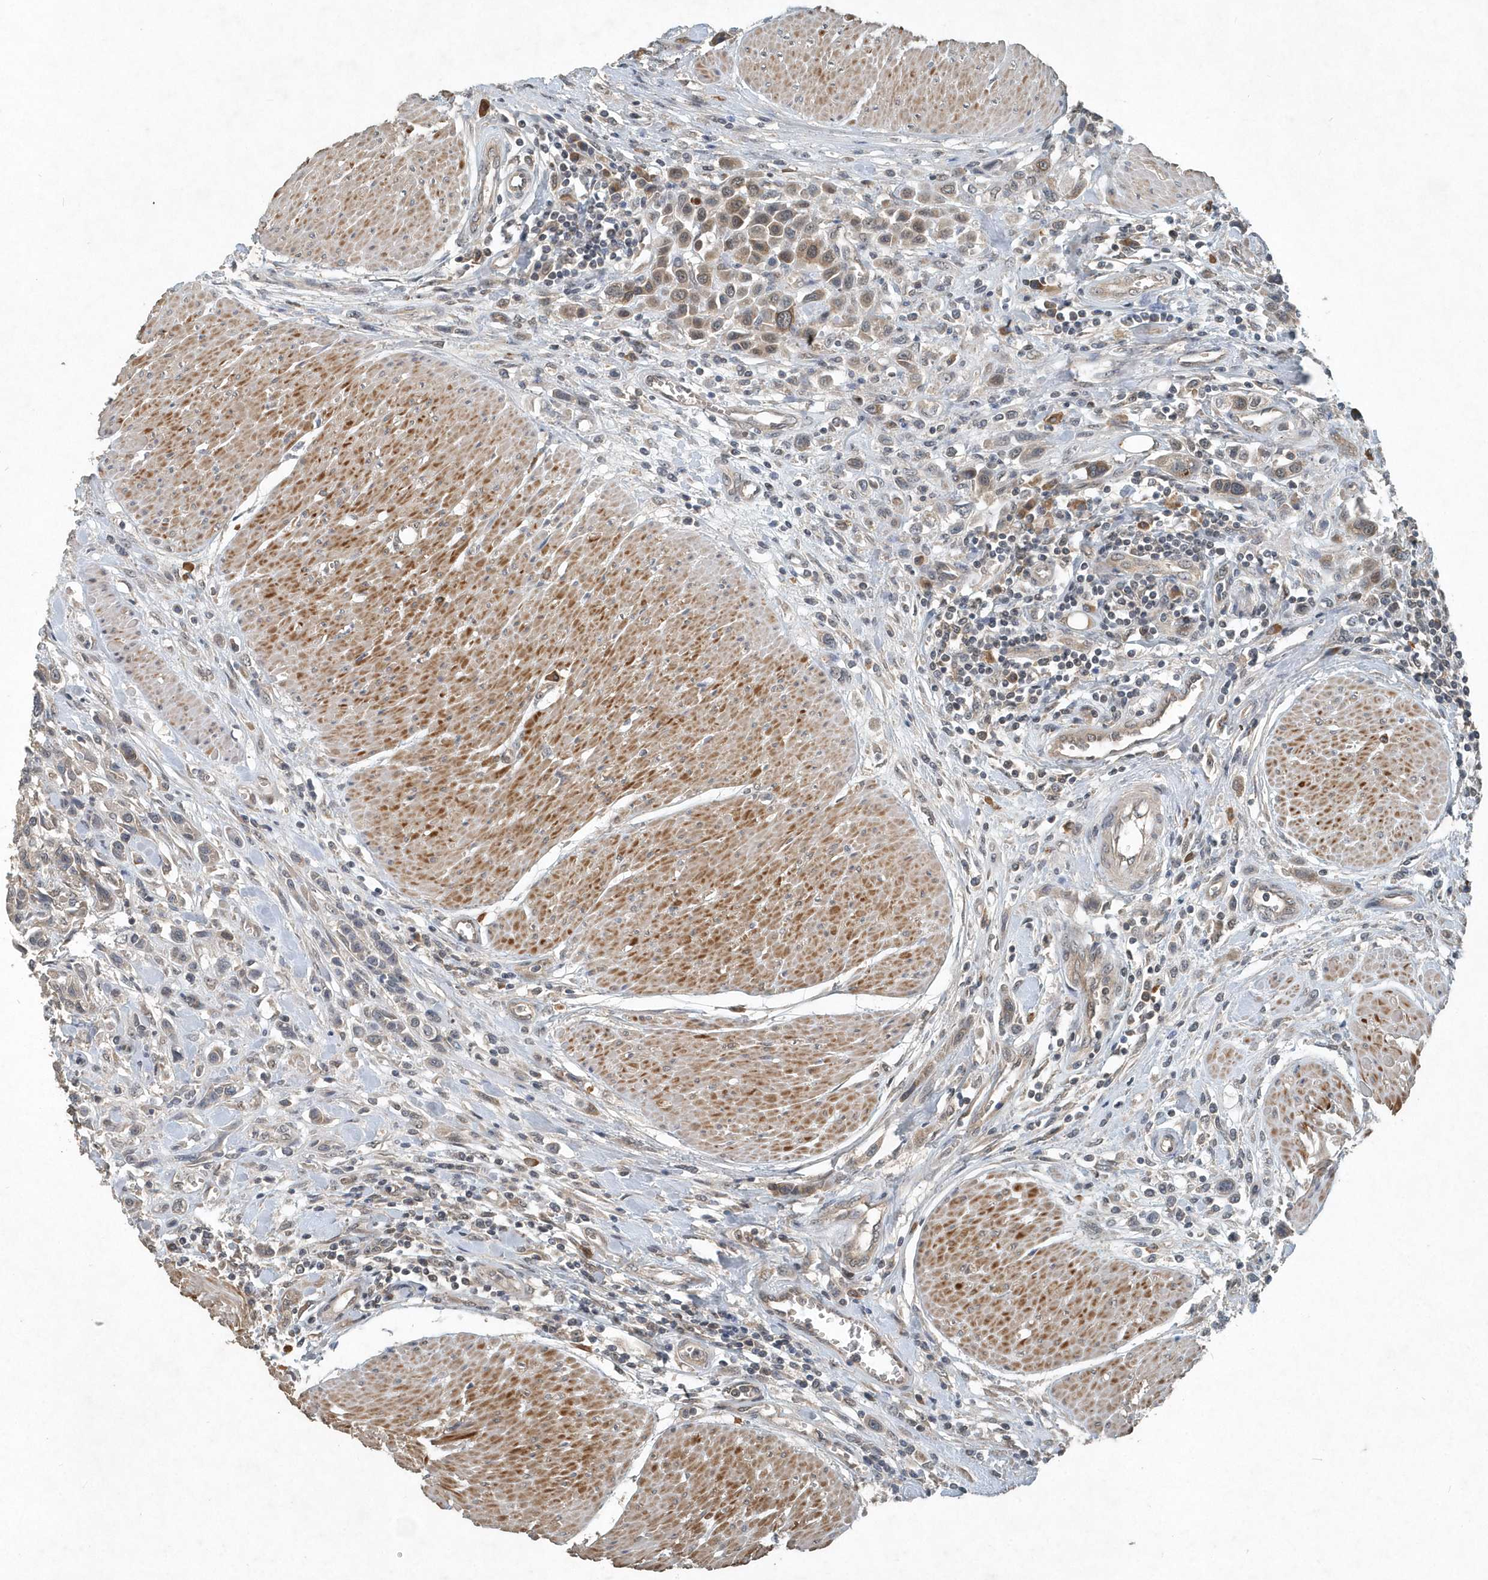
{"staining": {"intensity": "weak", "quantity": "25%-75%", "location": "cytoplasmic/membranous"}, "tissue": "urothelial cancer", "cell_type": "Tumor cells", "image_type": "cancer", "snomed": [{"axis": "morphology", "description": "Urothelial carcinoma, High grade"}, {"axis": "topography", "description": "Urinary bladder"}], "caption": "A histopathology image of human urothelial carcinoma (high-grade) stained for a protein reveals weak cytoplasmic/membranous brown staining in tumor cells.", "gene": "SCFD2", "patient": {"sex": "male", "age": 50}}